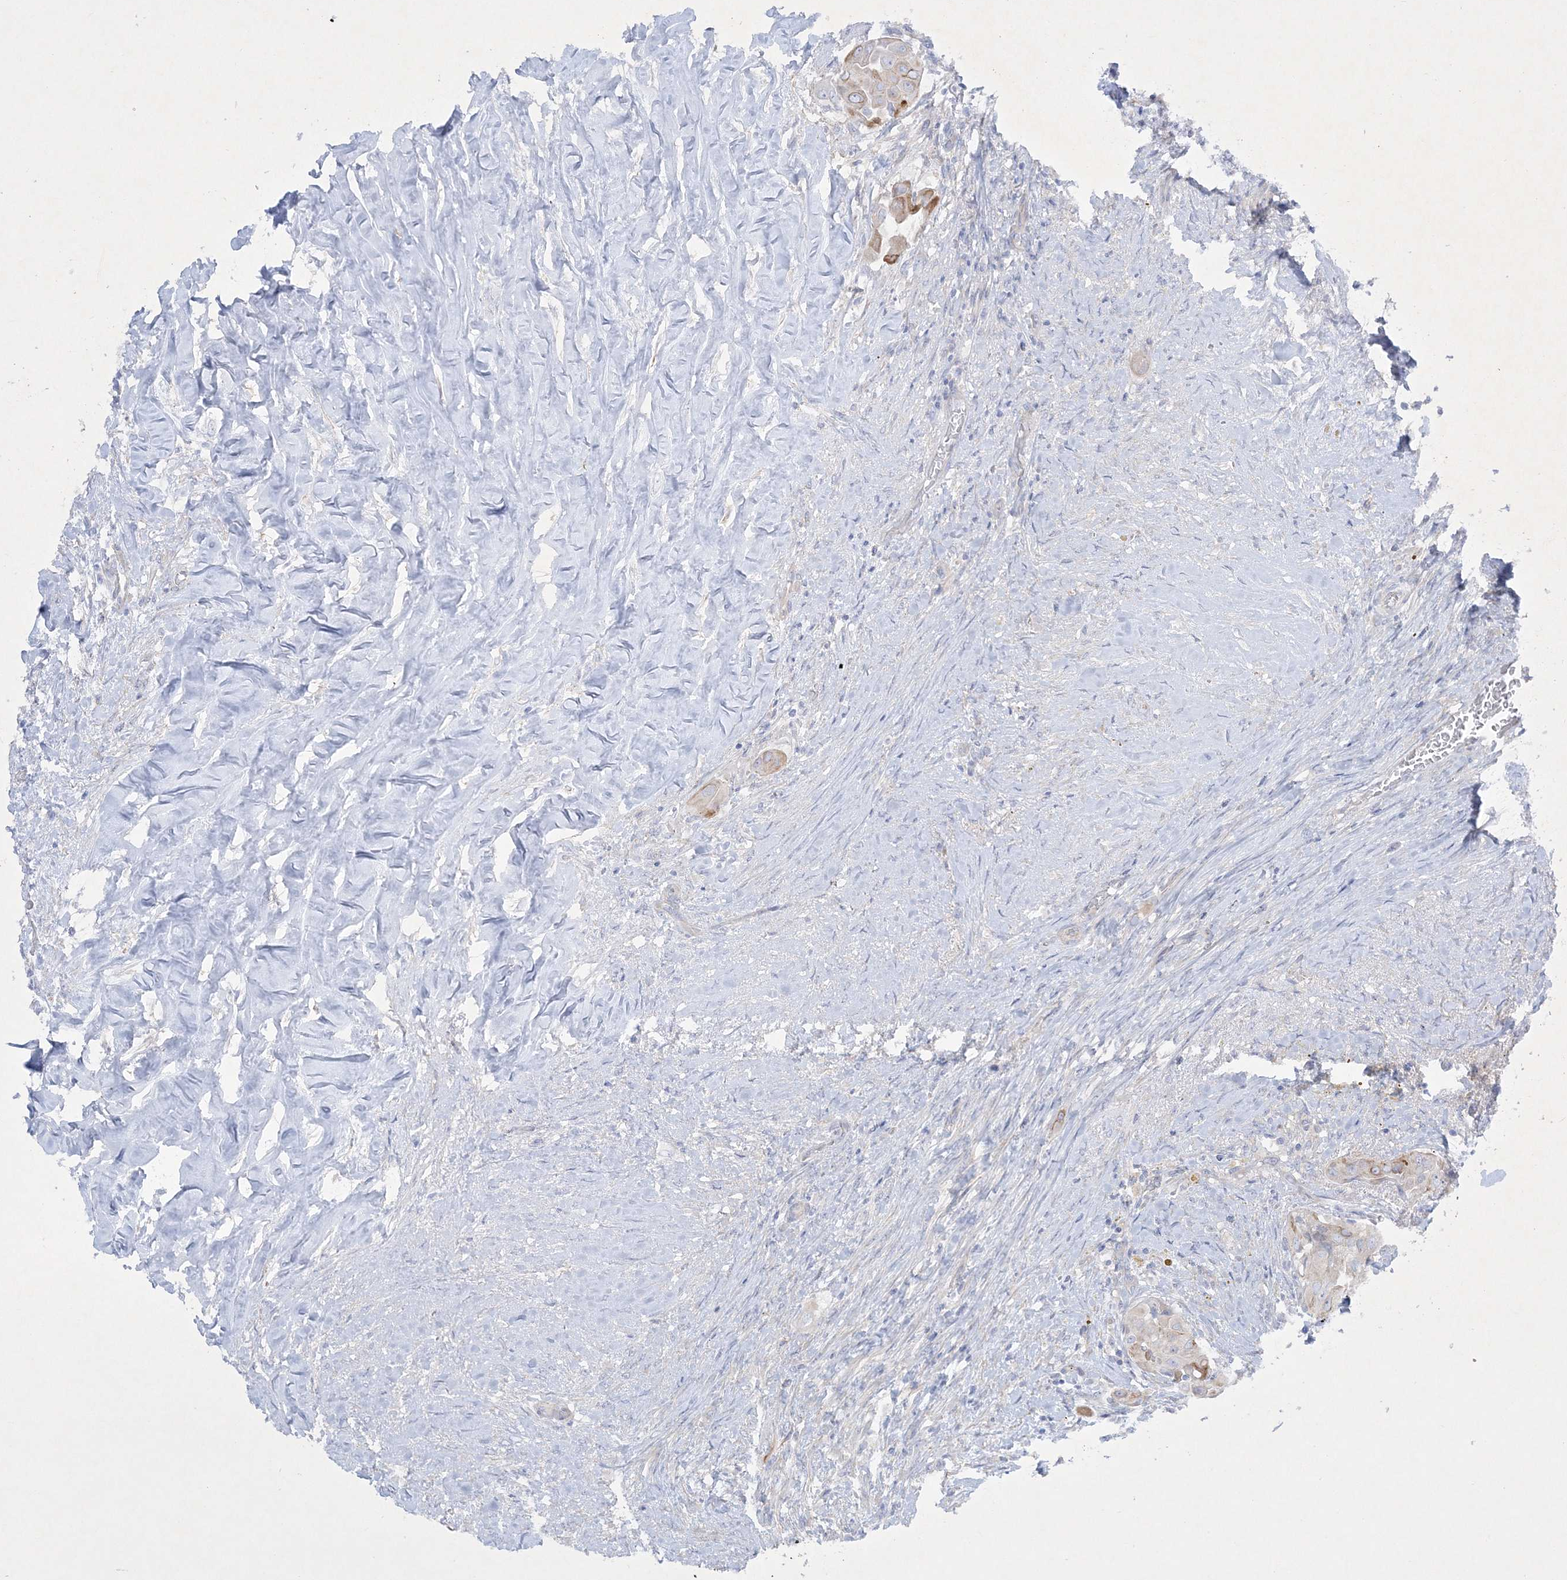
{"staining": {"intensity": "moderate", "quantity": "<25%", "location": "cytoplasmic/membranous"}, "tissue": "thyroid cancer", "cell_type": "Tumor cells", "image_type": "cancer", "snomed": [{"axis": "morphology", "description": "Papillary adenocarcinoma, NOS"}, {"axis": "topography", "description": "Thyroid gland"}], "caption": "This image exhibits thyroid cancer (papillary adenocarcinoma) stained with immunohistochemistry to label a protein in brown. The cytoplasmic/membranous of tumor cells show moderate positivity for the protein. Nuclei are counter-stained blue.", "gene": "FARSB", "patient": {"sex": "female", "age": 59}}